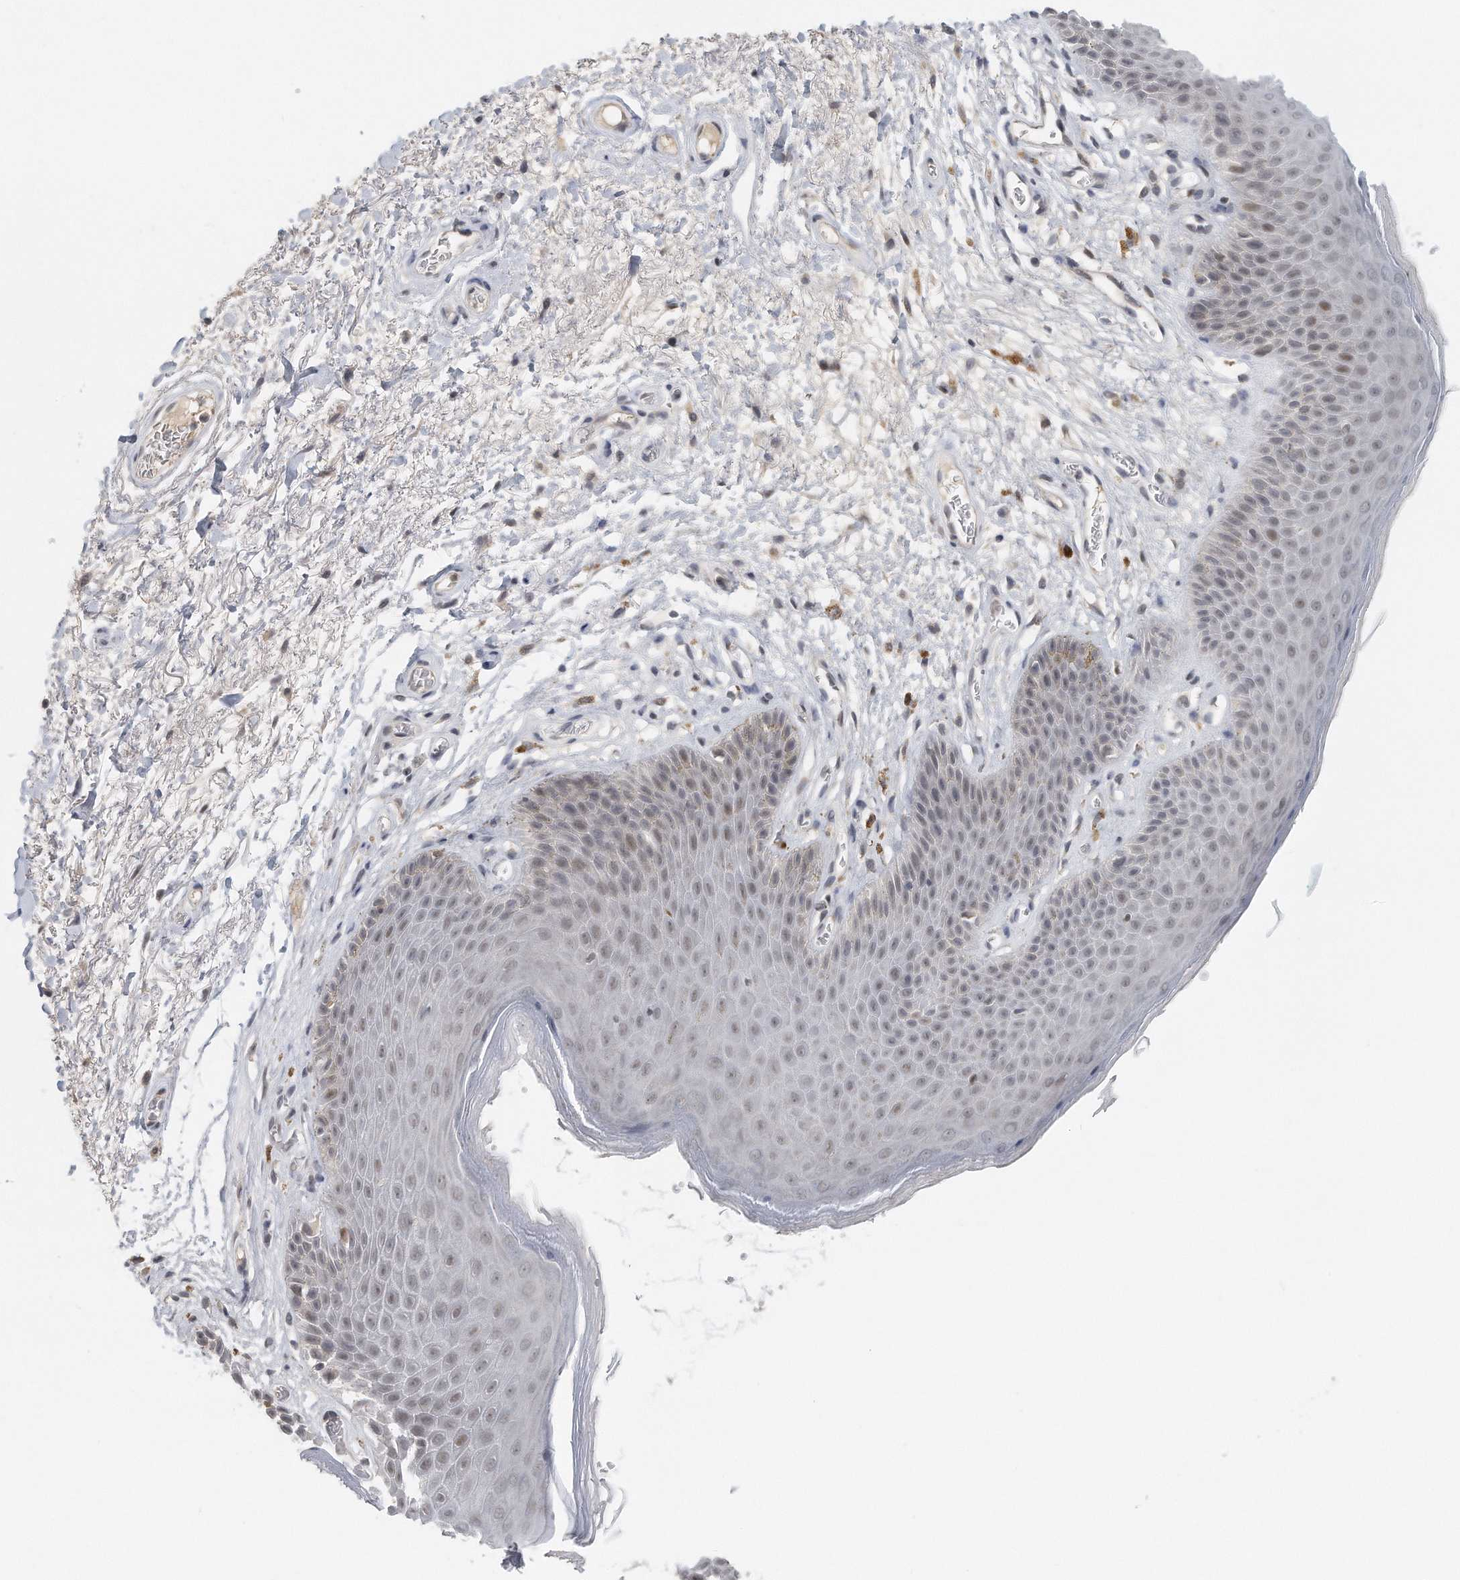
{"staining": {"intensity": "weak", "quantity": "<25%", "location": "cytoplasmic/membranous,nuclear"}, "tissue": "skin", "cell_type": "Epidermal cells", "image_type": "normal", "snomed": [{"axis": "morphology", "description": "Normal tissue, NOS"}, {"axis": "topography", "description": "Anal"}], "caption": "A photomicrograph of skin stained for a protein shows no brown staining in epidermal cells. (Brightfield microscopy of DAB (3,3'-diaminobenzidine) IHC at high magnification).", "gene": "DDX43", "patient": {"sex": "male", "age": 74}}